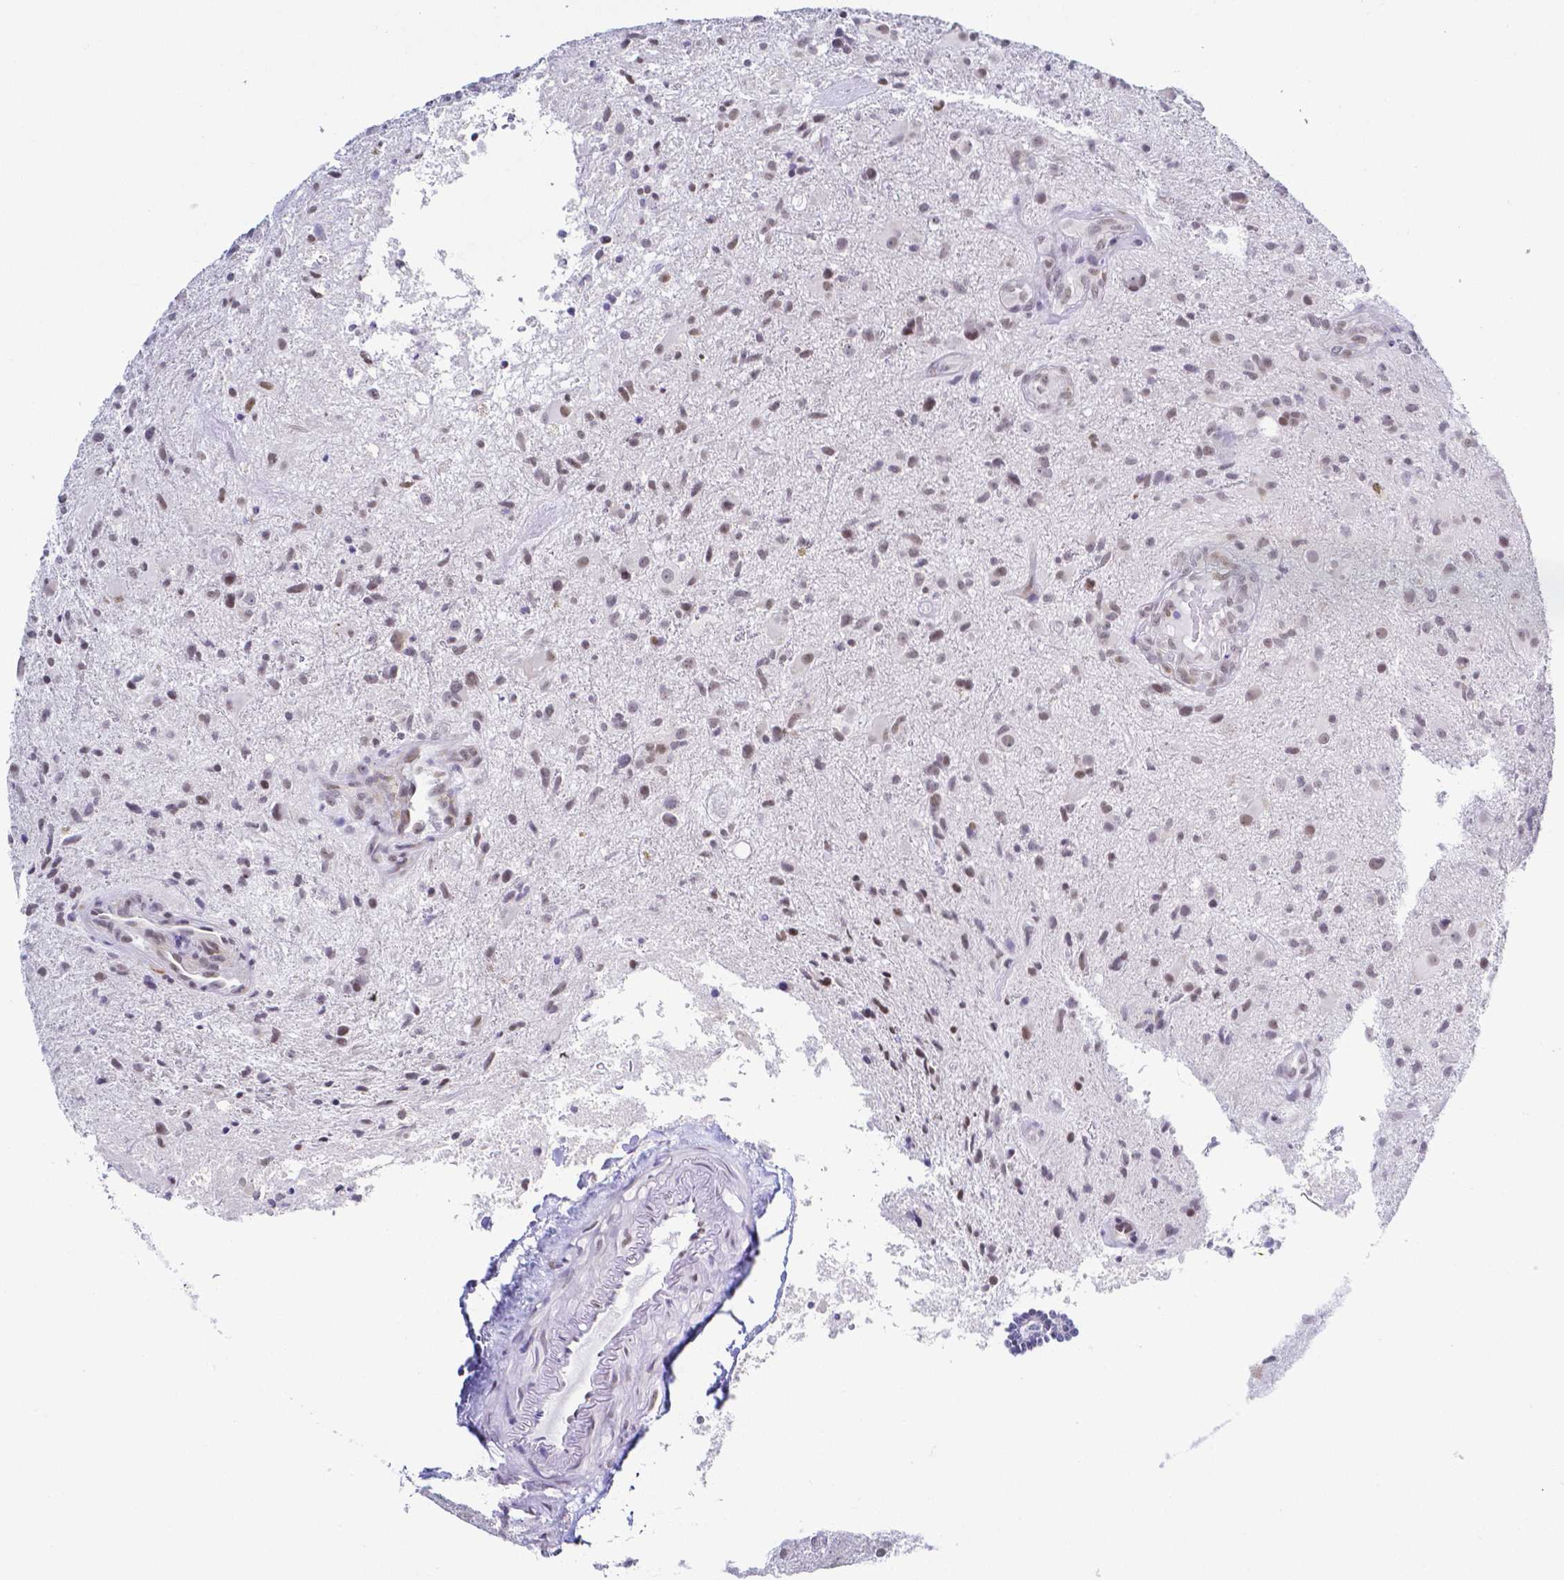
{"staining": {"intensity": "weak", "quantity": "25%-75%", "location": "nuclear"}, "tissue": "glioma", "cell_type": "Tumor cells", "image_type": "cancer", "snomed": [{"axis": "morphology", "description": "Glioma, malignant, High grade"}, {"axis": "topography", "description": "Brain"}], "caption": "Tumor cells demonstrate low levels of weak nuclear staining in about 25%-75% of cells in human glioma.", "gene": "FAM83G", "patient": {"sex": "male", "age": 55}}